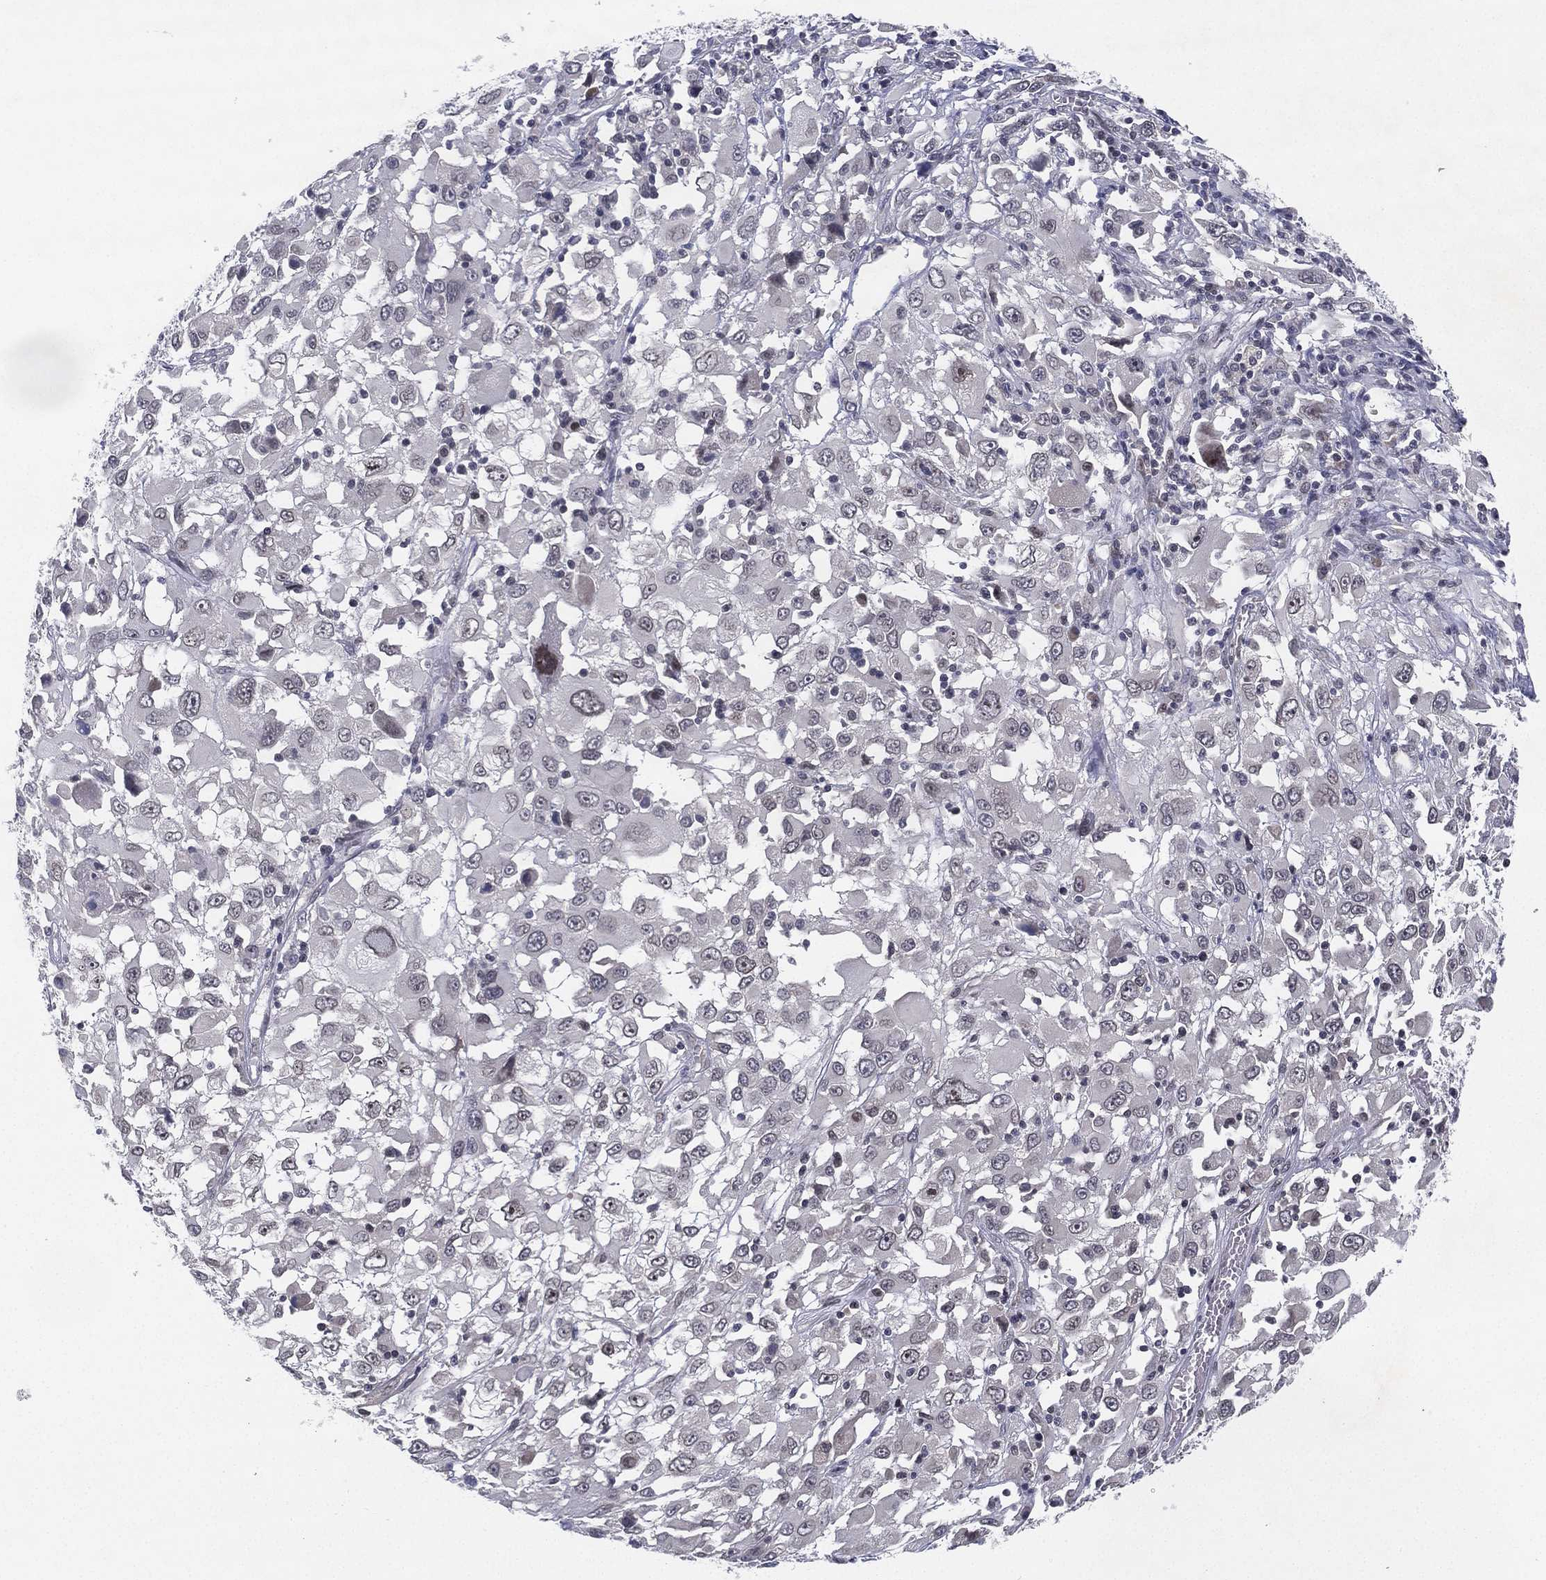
{"staining": {"intensity": "negative", "quantity": "none", "location": "none"}, "tissue": "melanoma", "cell_type": "Tumor cells", "image_type": "cancer", "snomed": [{"axis": "morphology", "description": "Malignant melanoma, Metastatic site"}, {"axis": "topography", "description": "Soft tissue"}], "caption": "There is no significant staining in tumor cells of malignant melanoma (metastatic site). The staining was performed using DAB (3,3'-diaminobenzidine) to visualize the protein expression in brown, while the nuclei were stained in blue with hematoxylin (Magnification: 20x).", "gene": "MS4A8", "patient": {"sex": "male", "age": 50}}